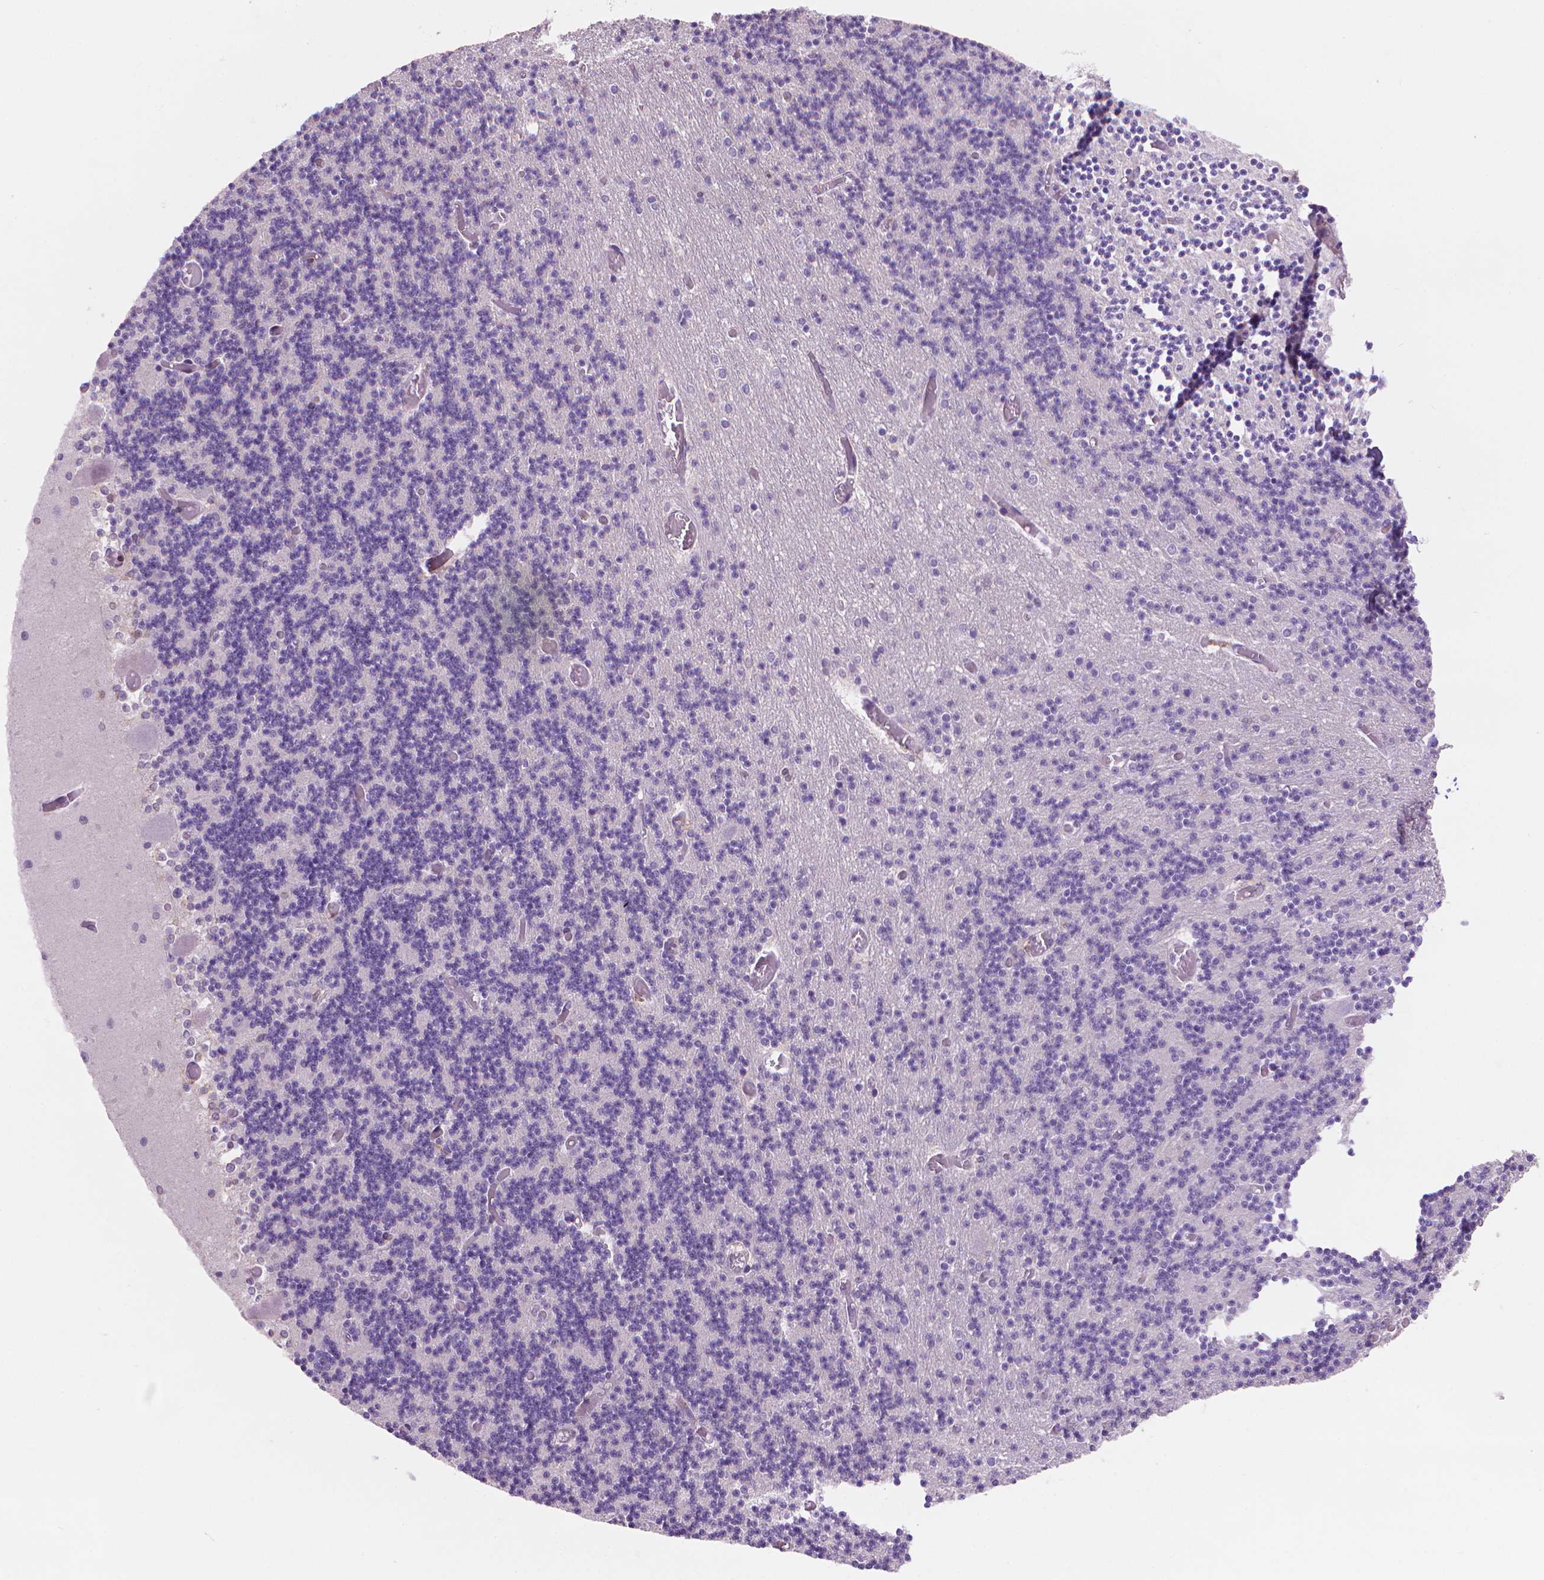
{"staining": {"intensity": "negative", "quantity": "none", "location": "none"}, "tissue": "cerebellum", "cell_type": "Cells in granular layer", "image_type": "normal", "snomed": [{"axis": "morphology", "description": "Normal tissue, NOS"}, {"axis": "topography", "description": "Cerebellum"}], "caption": "Photomicrograph shows no protein positivity in cells in granular layer of benign cerebellum. The staining is performed using DAB brown chromogen with nuclei counter-stained in using hematoxylin.", "gene": "BCL2", "patient": {"sex": "female", "age": 28}}